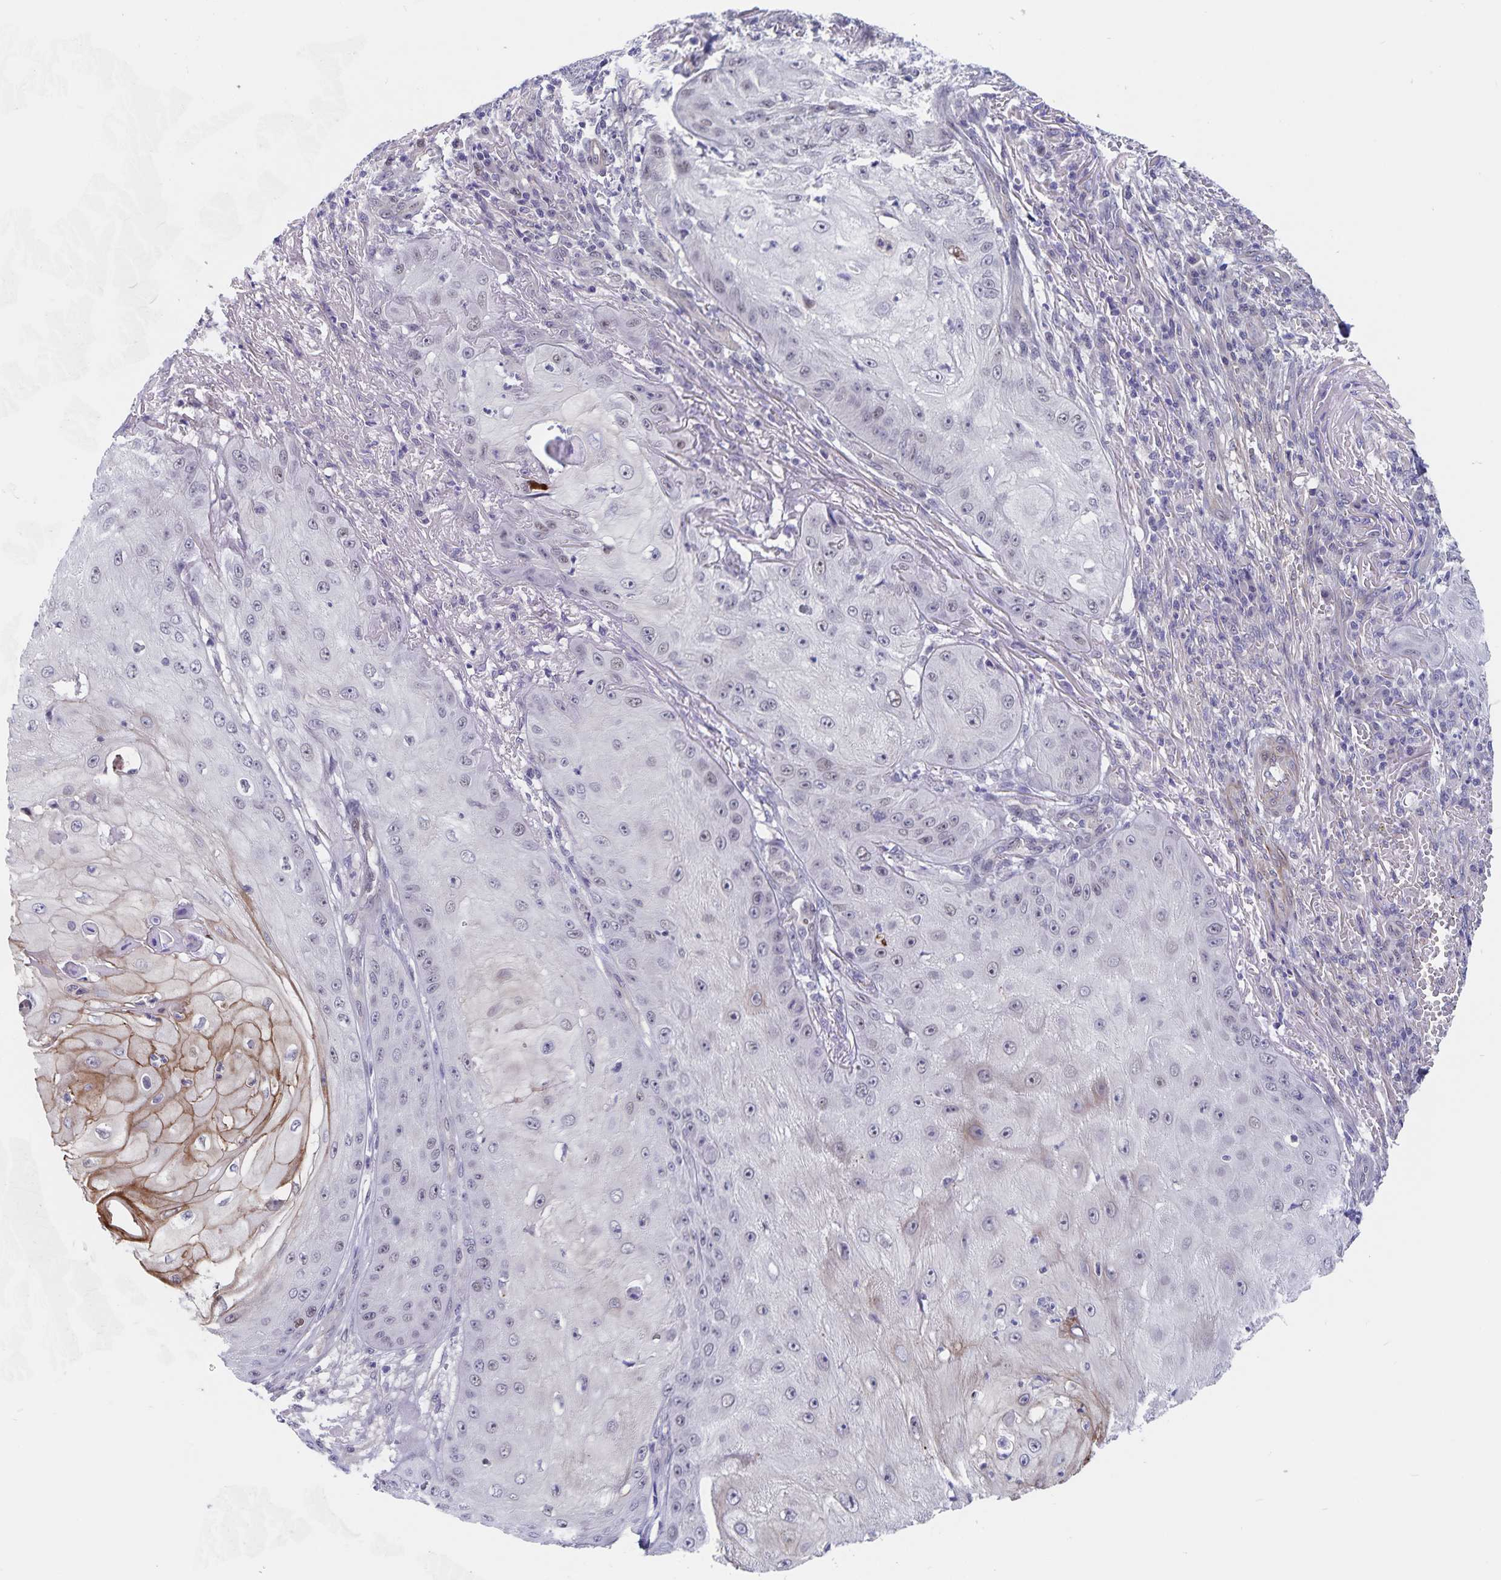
{"staining": {"intensity": "moderate", "quantity": "<25%", "location": "cytoplasmic/membranous"}, "tissue": "skin cancer", "cell_type": "Tumor cells", "image_type": "cancer", "snomed": [{"axis": "morphology", "description": "Squamous cell carcinoma, NOS"}, {"axis": "topography", "description": "Skin"}], "caption": "IHC (DAB) staining of human skin cancer exhibits moderate cytoplasmic/membranous protein staining in about <25% of tumor cells.", "gene": "BAG6", "patient": {"sex": "male", "age": 70}}